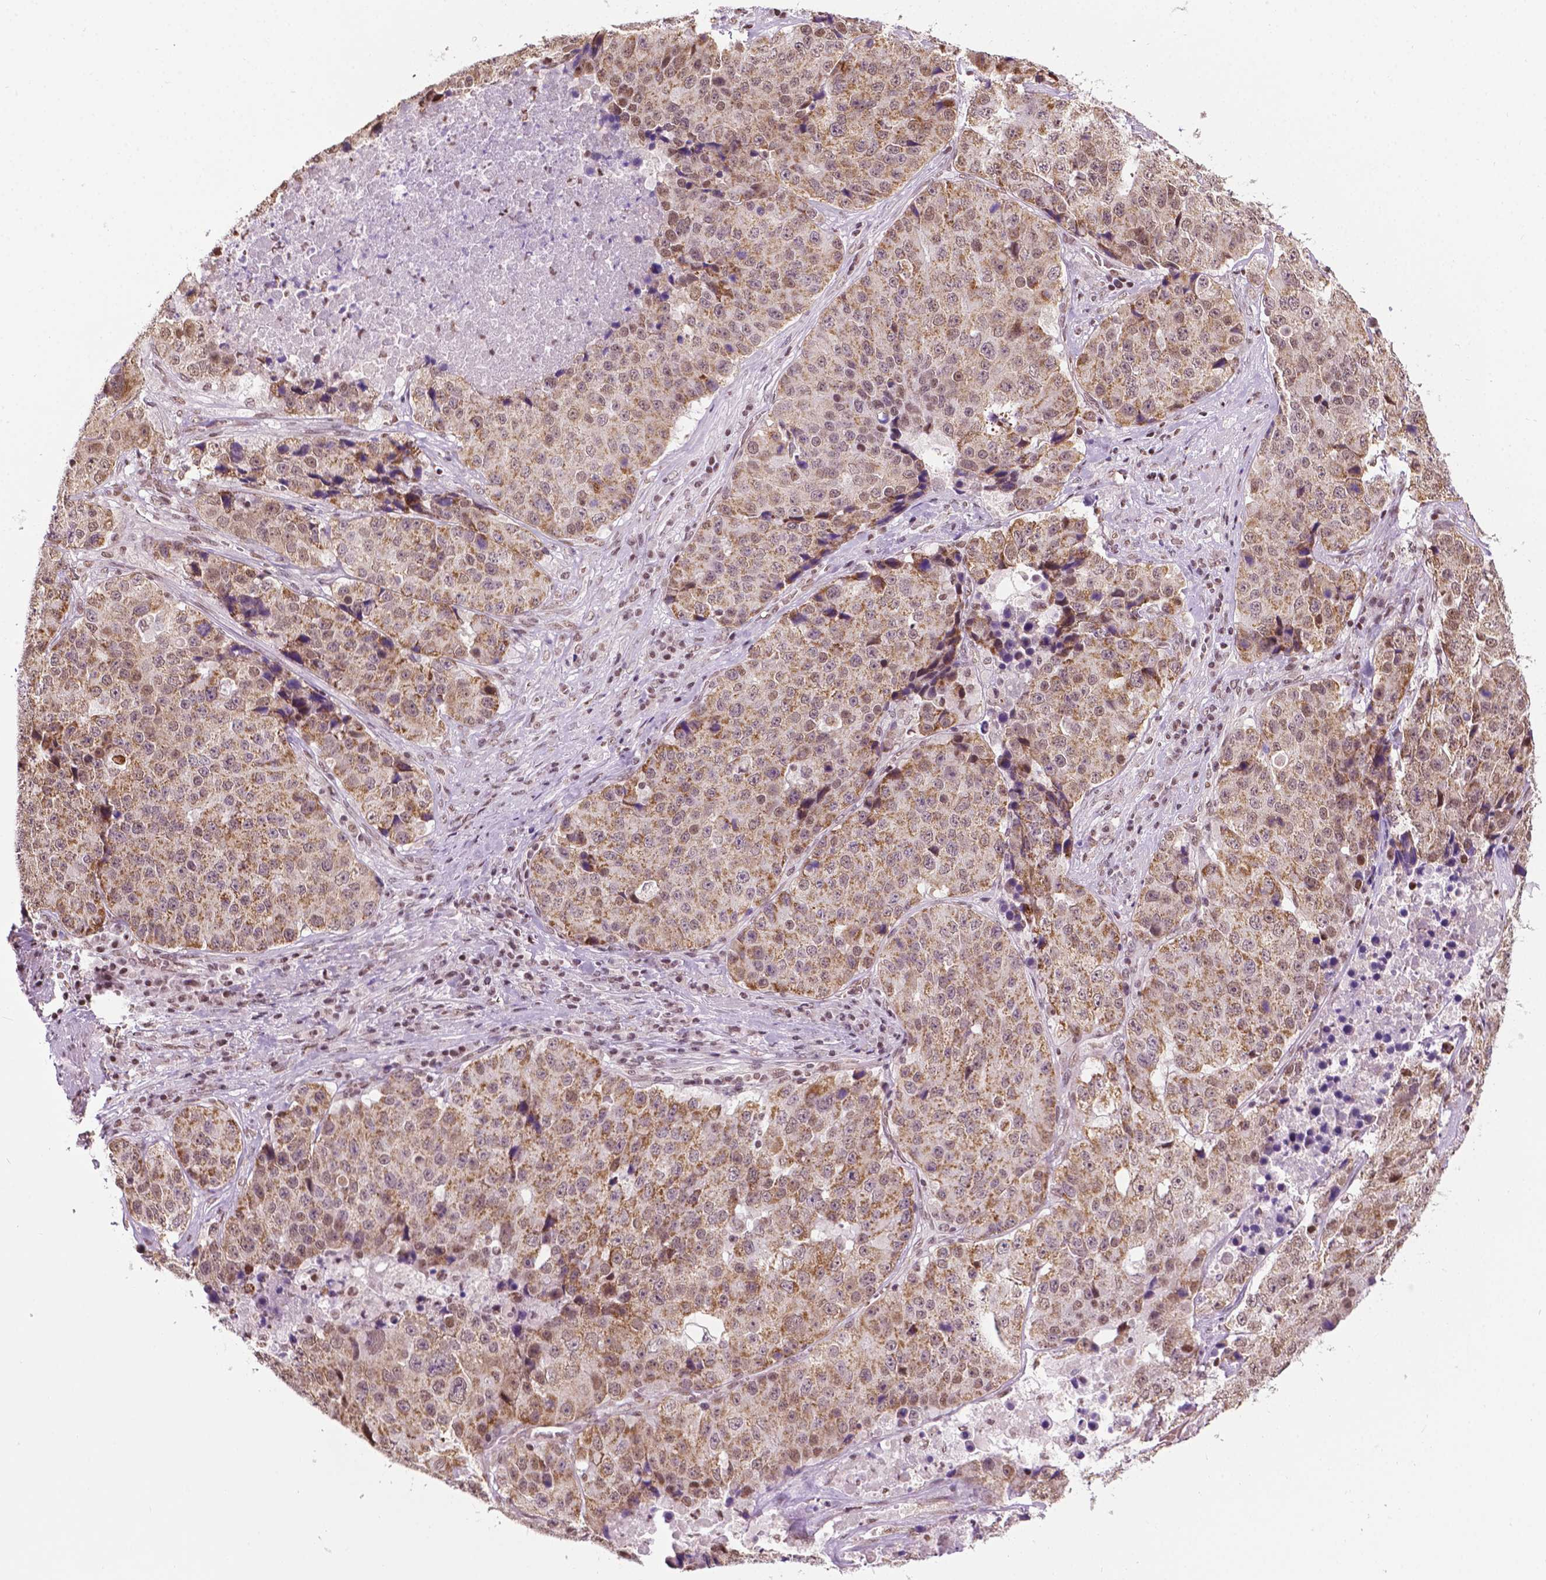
{"staining": {"intensity": "moderate", "quantity": ">75%", "location": "cytoplasmic/membranous"}, "tissue": "stomach cancer", "cell_type": "Tumor cells", "image_type": "cancer", "snomed": [{"axis": "morphology", "description": "Adenocarcinoma, NOS"}, {"axis": "topography", "description": "Stomach"}], "caption": "A brown stain highlights moderate cytoplasmic/membranous staining of a protein in human stomach cancer tumor cells.", "gene": "COL23A1", "patient": {"sex": "male", "age": 71}}